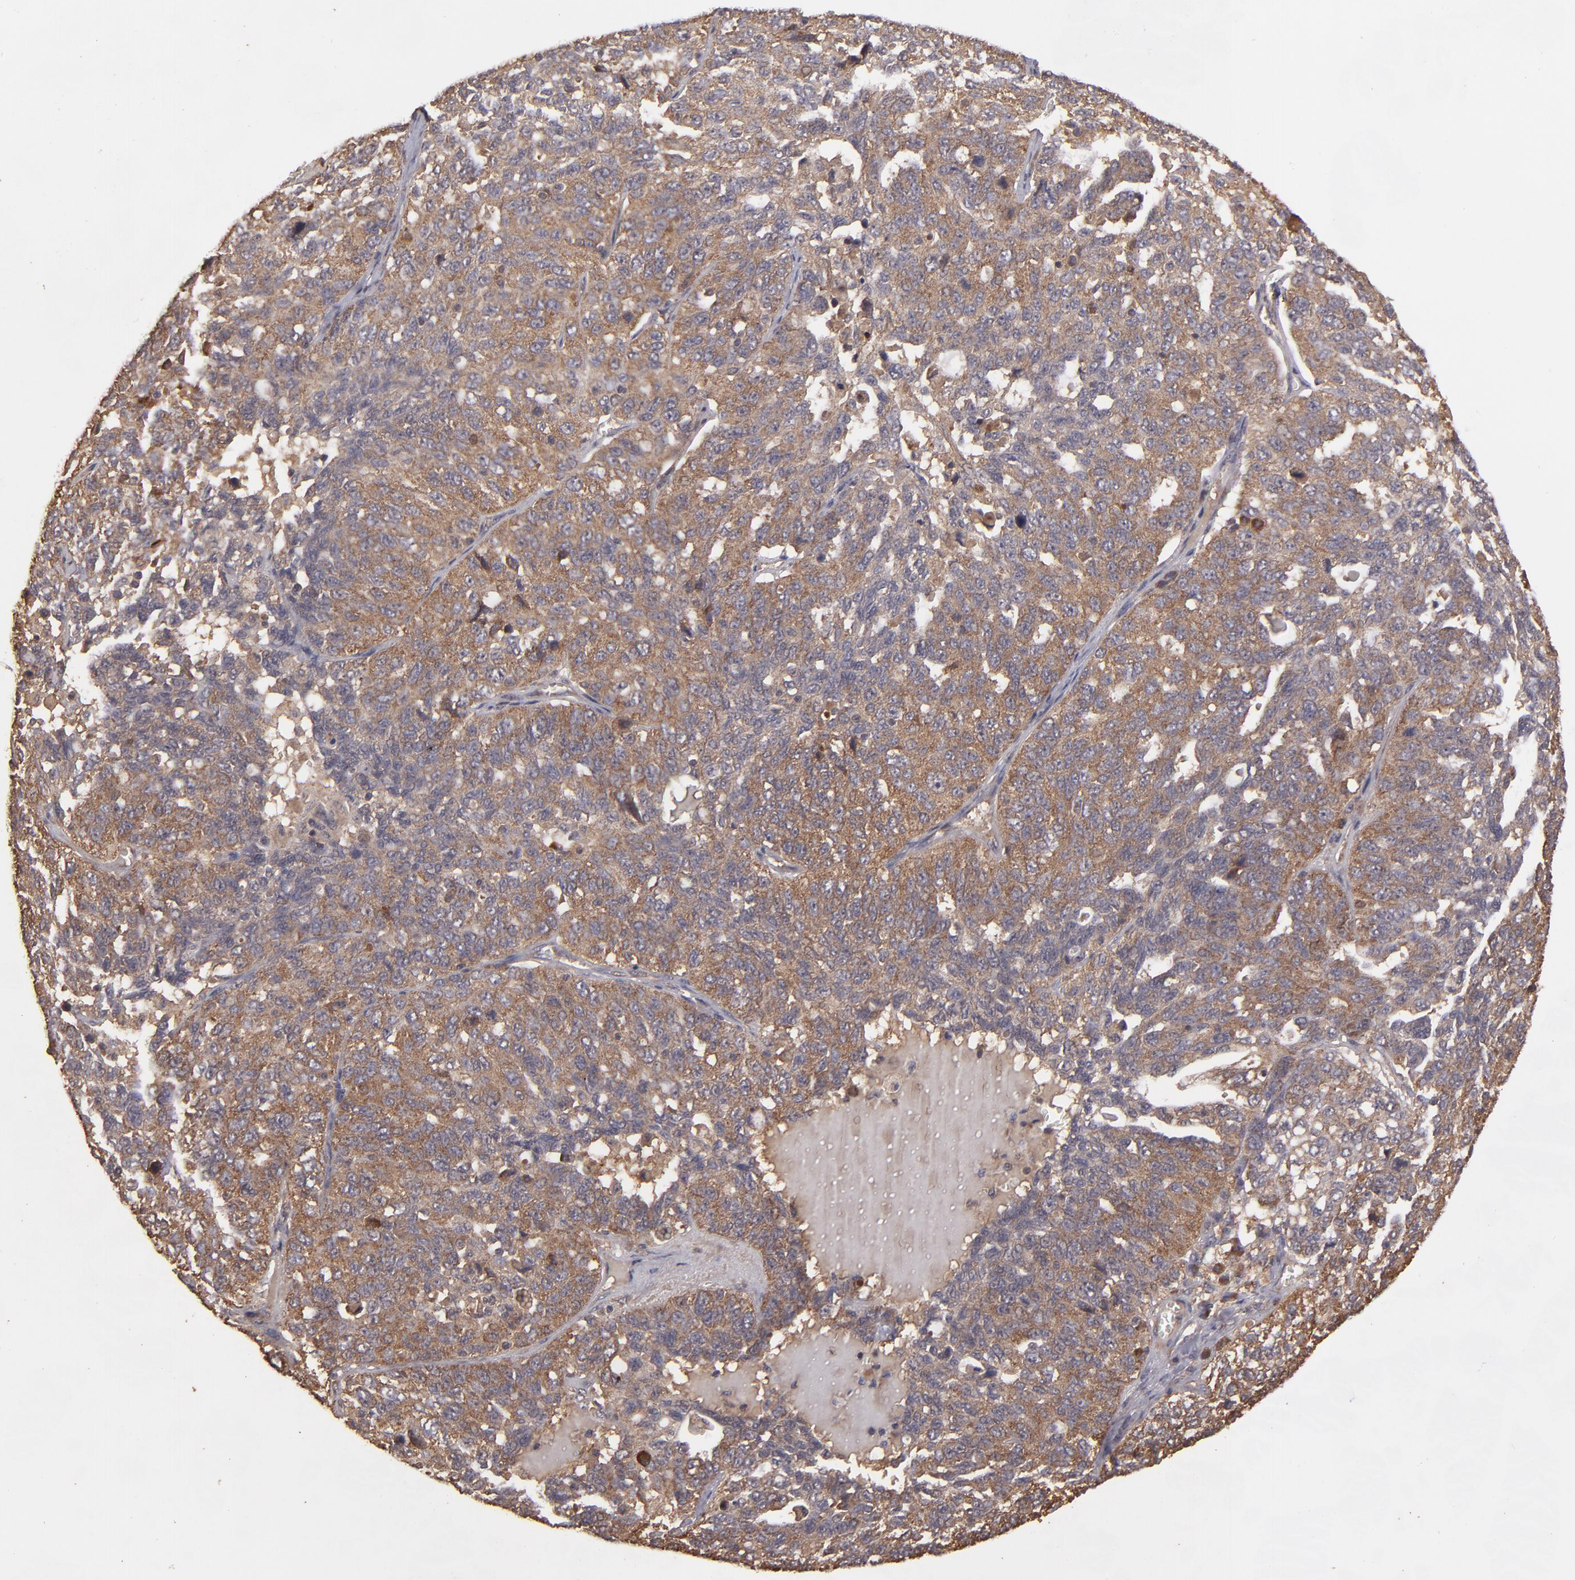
{"staining": {"intensity": "moderate", "quantity": ">75%", "location": "cytoplasmic/membranous"}, "tissue": "ovarian cancer", "cell_type": "Tumor cells", "image_type": "cancer", "snomed": [{"axis": "morphology", "description": "Cystadenocarcinoma, serous, NOS"}, {"axis": "topography", "description": "Ovary"}], "caption": "Ovarian serous cystadenocarcinoma tissue shows moderate cytoplasmic/membranous expression in about >75% of tumor cells, visualized by immunohistochemistry.", "gene": "TXNDC16", "patient": {"sex": "female", "age": 71}}